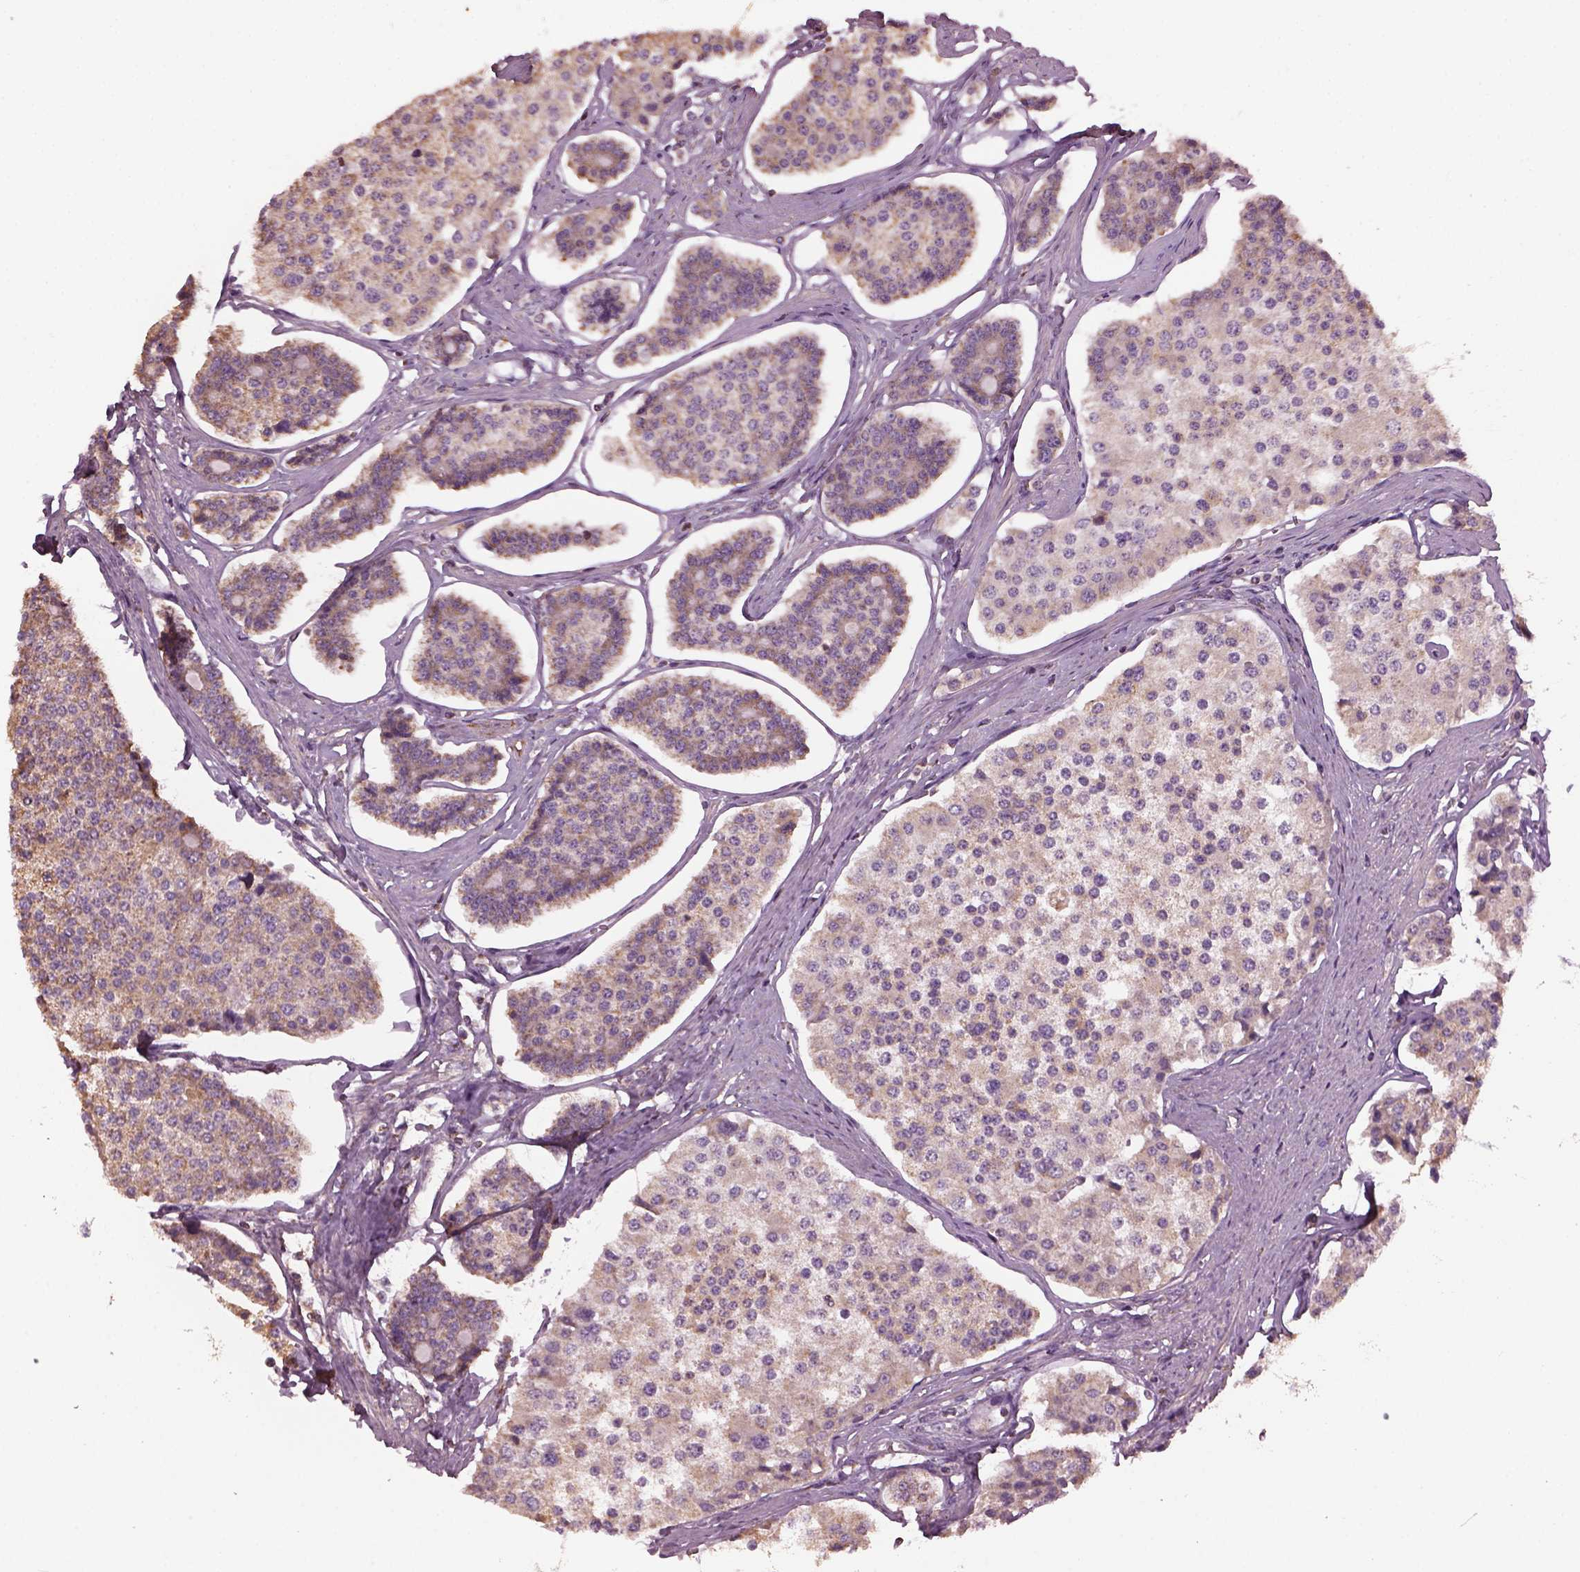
{"staining": {"intensity": "weak", "quantity": ">75%", "location": "cytoplasmic/membranous"}, "tissue": "carcinoid", "cell_type": "Tumor cells", "image_type": "cancer", "snomed": [{"axis": "morphology", "description": "Carcinoid, malignant, NOS"}, {"axis": "topography", "description": "Small intestine"}], "caption": "A brown stain shows weak cytoplasmic/membranous positivity of a protein in human carcinoid (malignant) tumor cells.", "gene": "SPATA7", "patient": {"sex": "female", "age": 65}}